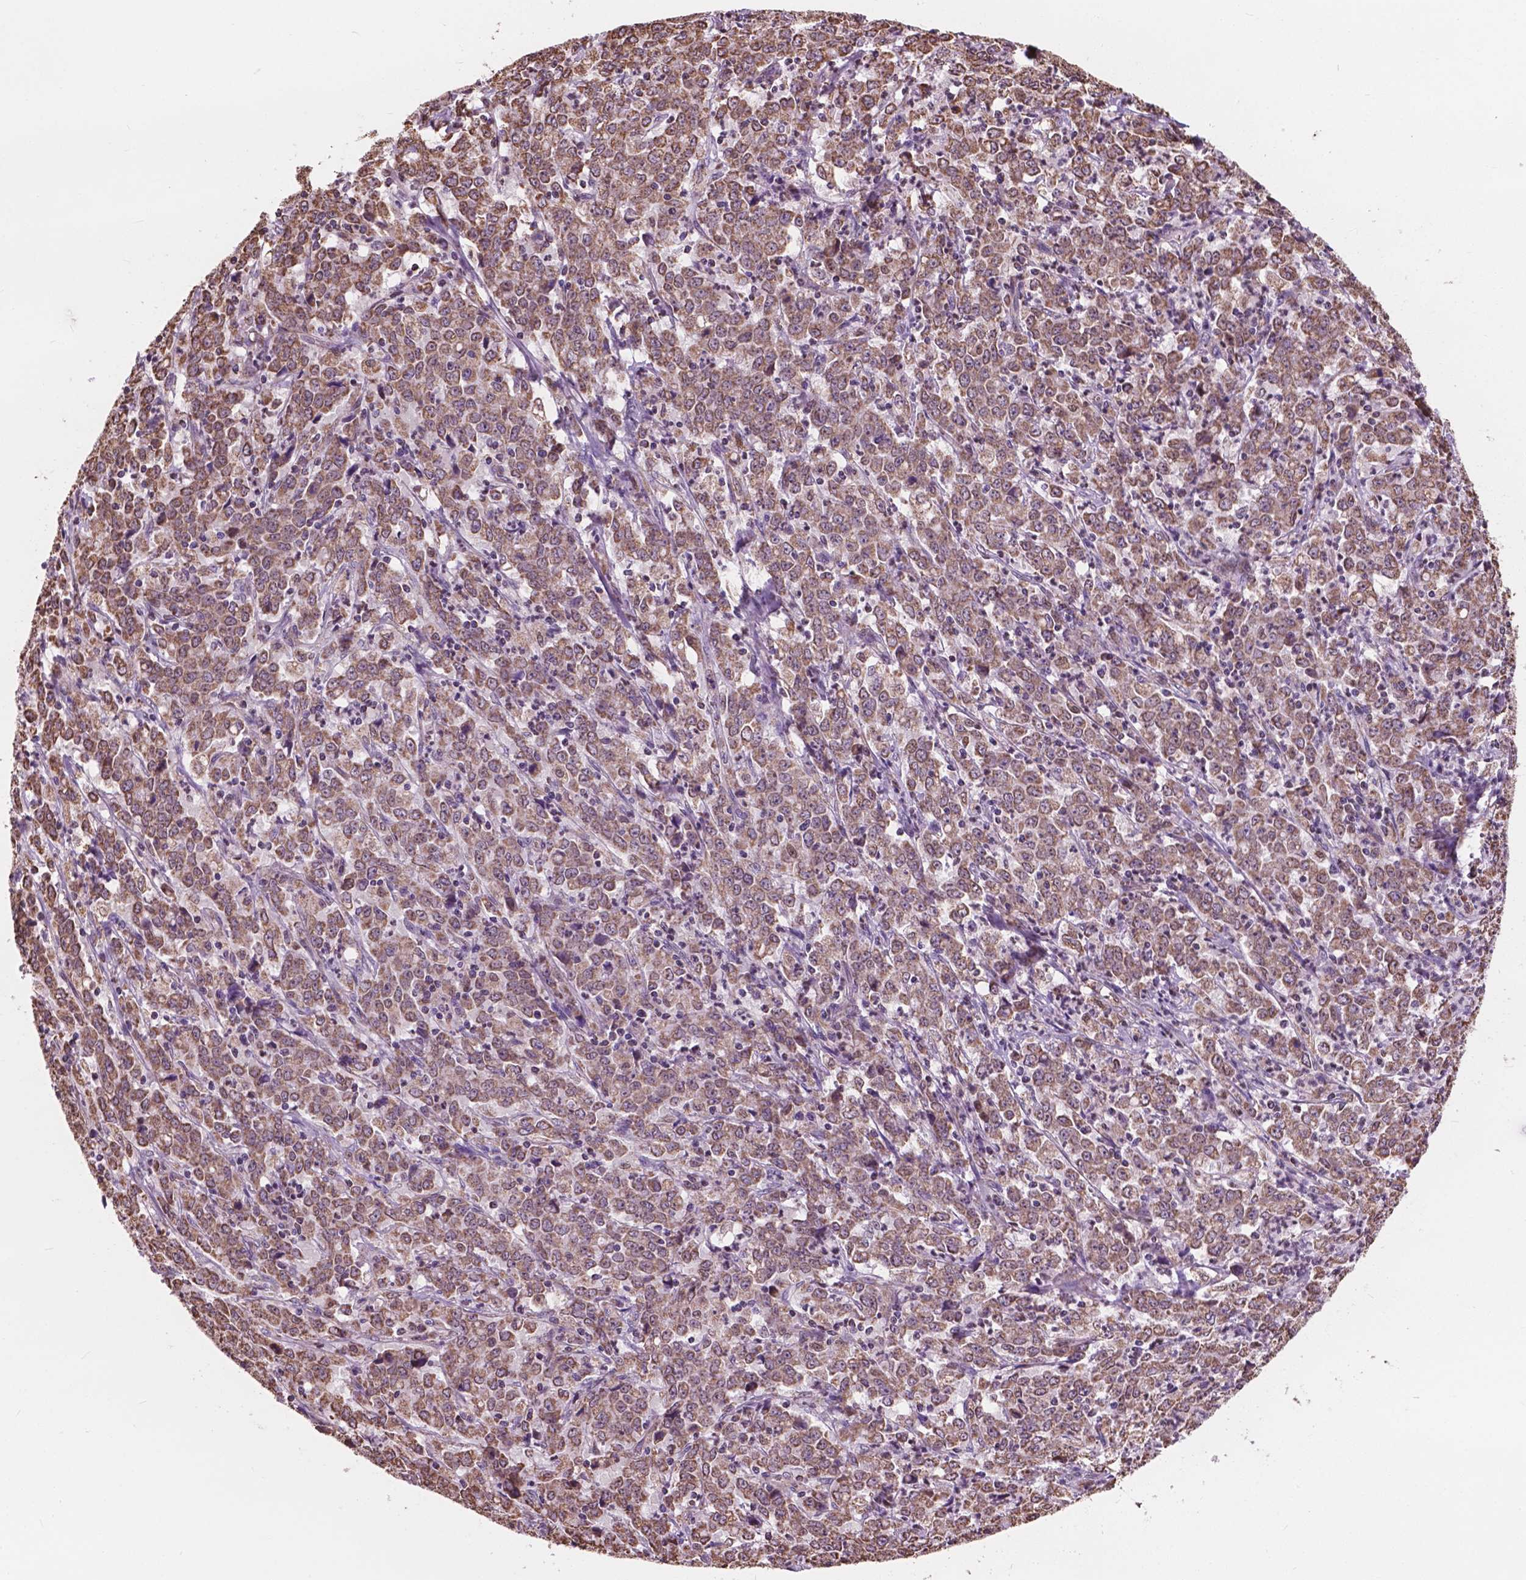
{"staining": {"intensity": "moderate", "quantity": ">75%", "location": "cytoplasmic/membranous"}, "tissue": "stomach cancer", "cell_type": "Tumor cells", "image_type": "cancer", "snomed": [{"axis": "morphology", "description": "Adenocarcinoma, NOS"}, {"axis": "topography", "description": "Stomach, lower"}], "caption": "Immunohistochemistry photomicrograph of human adenocarcinoma (stomach) stained for a protein (brown), which displays medium levels of moderate cytoplasmic/membranous positivity in approximately >75% of tumor cells.", "gene": "SCOC", "patient": {"sex": "female", "age": 71}}